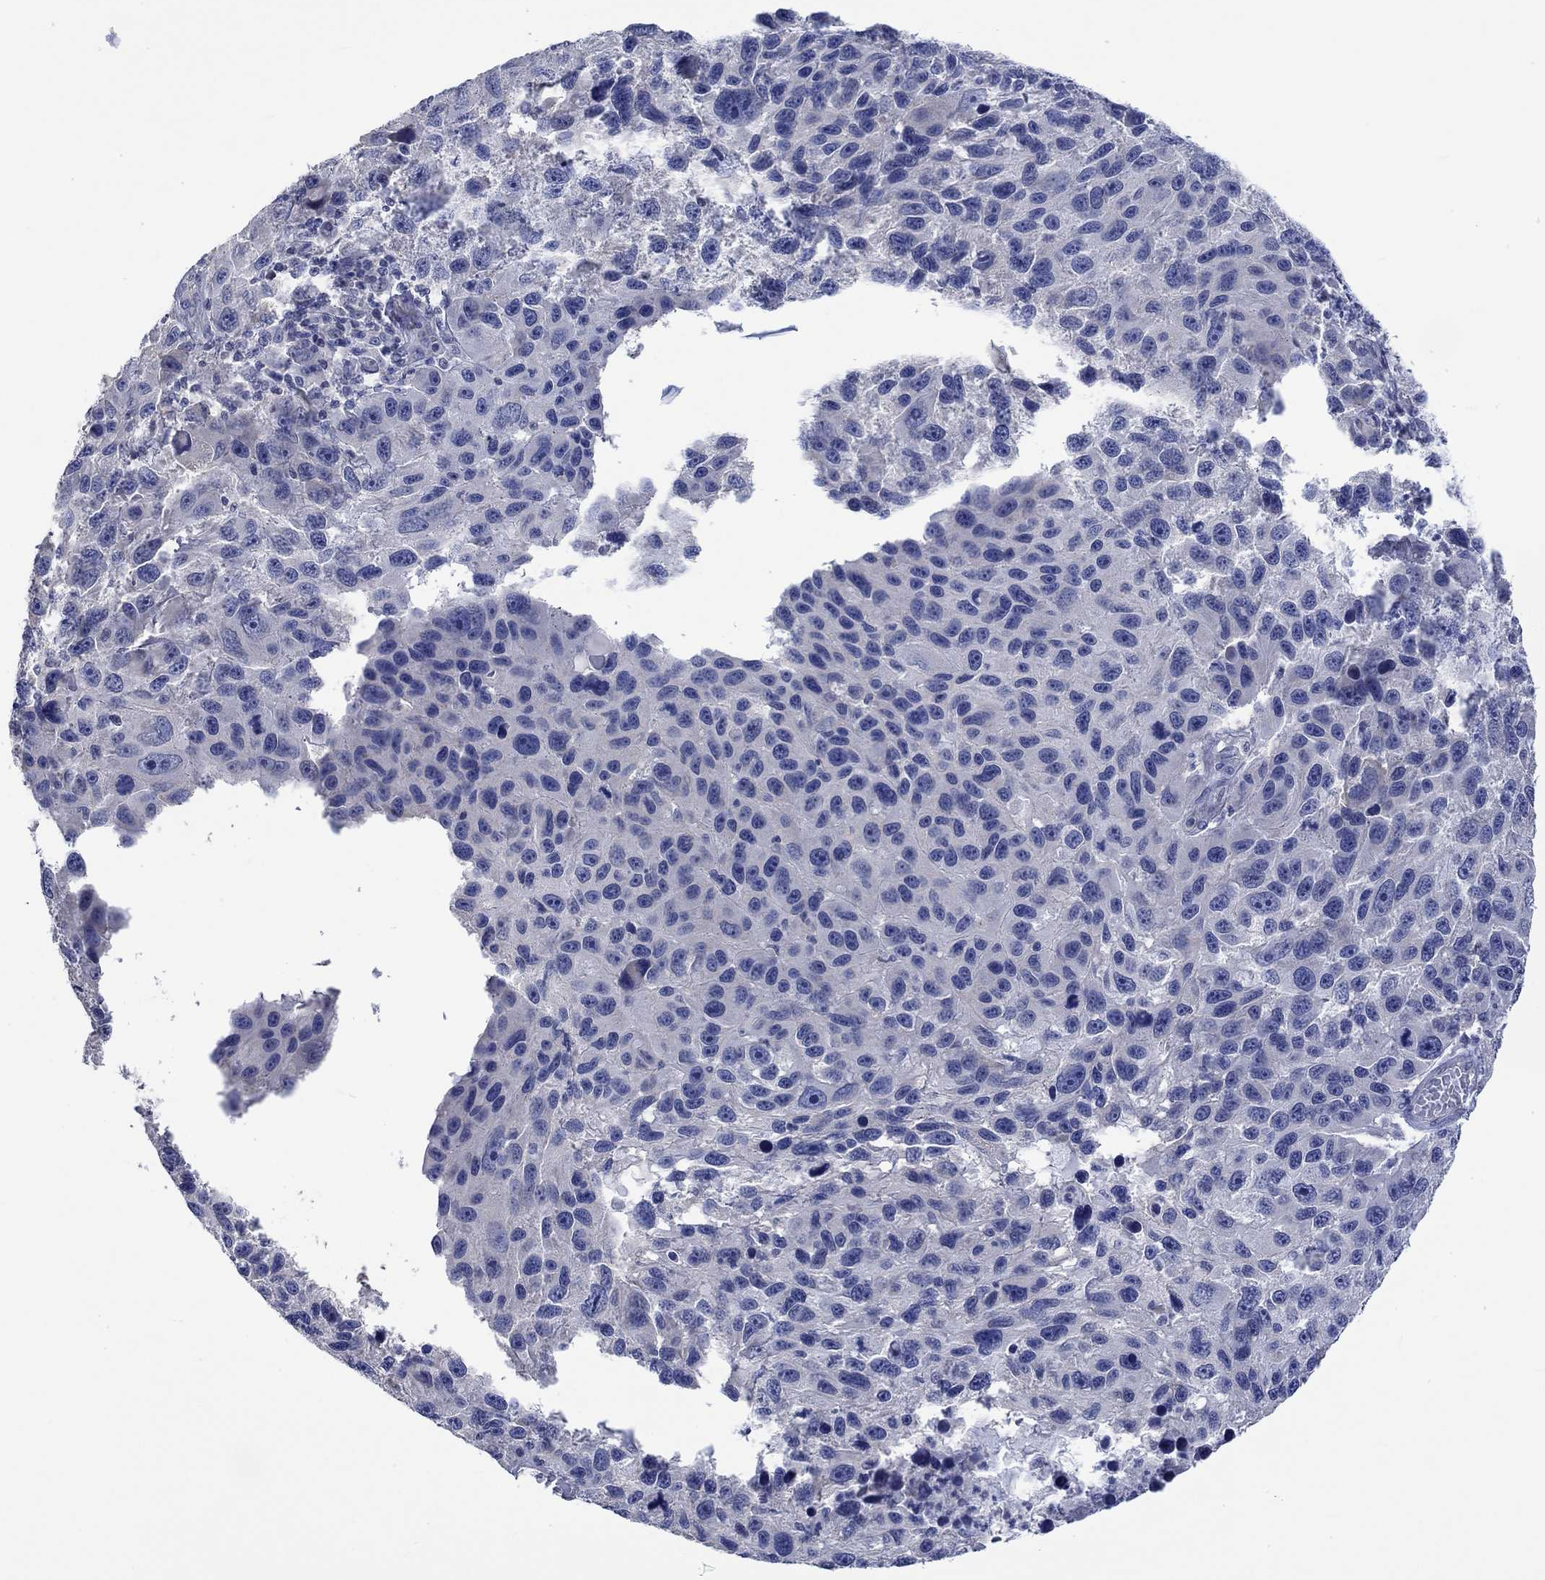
{"staining": {"intensity": "negative", "quantity": "none", "location": "none"}, "tissue": "melanoma", "cell_type": "Tumor cells", "image_type": "cancer", "snomed": [{"axis": "morphology", "description": "Malignant melanoma, NOS"}, {"axis": "topography", "description": "Skin"}], "caption": "Tumor cells show no significant protein staining in malignant melanoma. The staining is performed using DAB (3,3'-diaminobenzidine) brown chromogen with nuclei counter-stained in using hematoxylin.", "gene": "AGRP", "patient": {"sex": "male", "age": 53}}